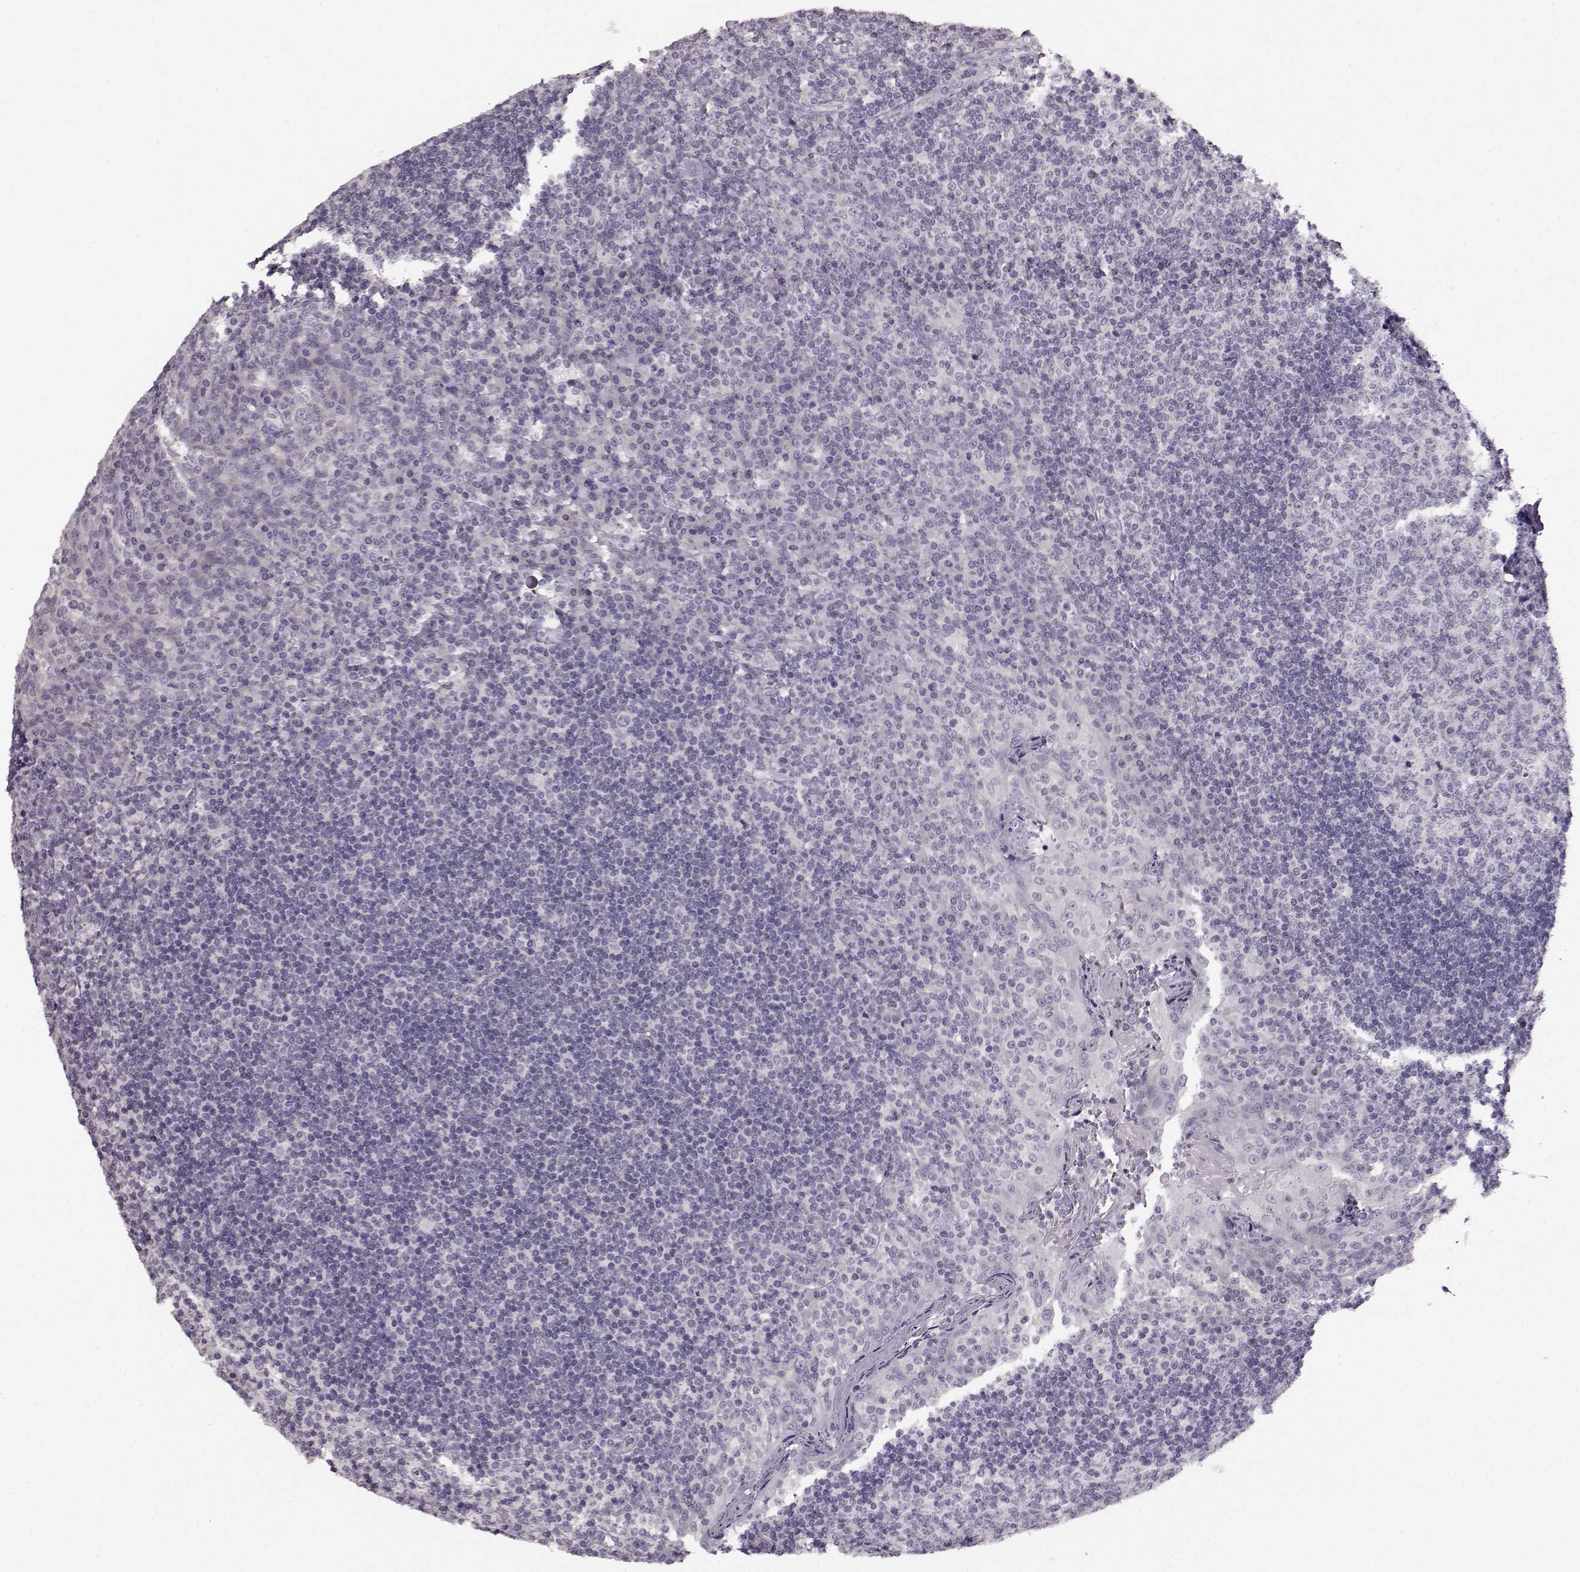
{"staining": {"intensity": "negative", "quantity": "none", "location": "none"}, "tissue": "tonsil", "cell_type": "Germinal center cells", "image_type": "normal", "snomed": [{"axis": "morphology", "description": "Normal tissue, NOS"}, {"axis": "topography", "description": "Tonsil"}], "caption": "Germinal center cells are negative for protein expression in unremarkable human tonsil. (DAB immunohistochemistry (IHC) with hematoxylin counter stain).", "gene": "RP1L1", "patient": {"sex": "male", "age": 17}}